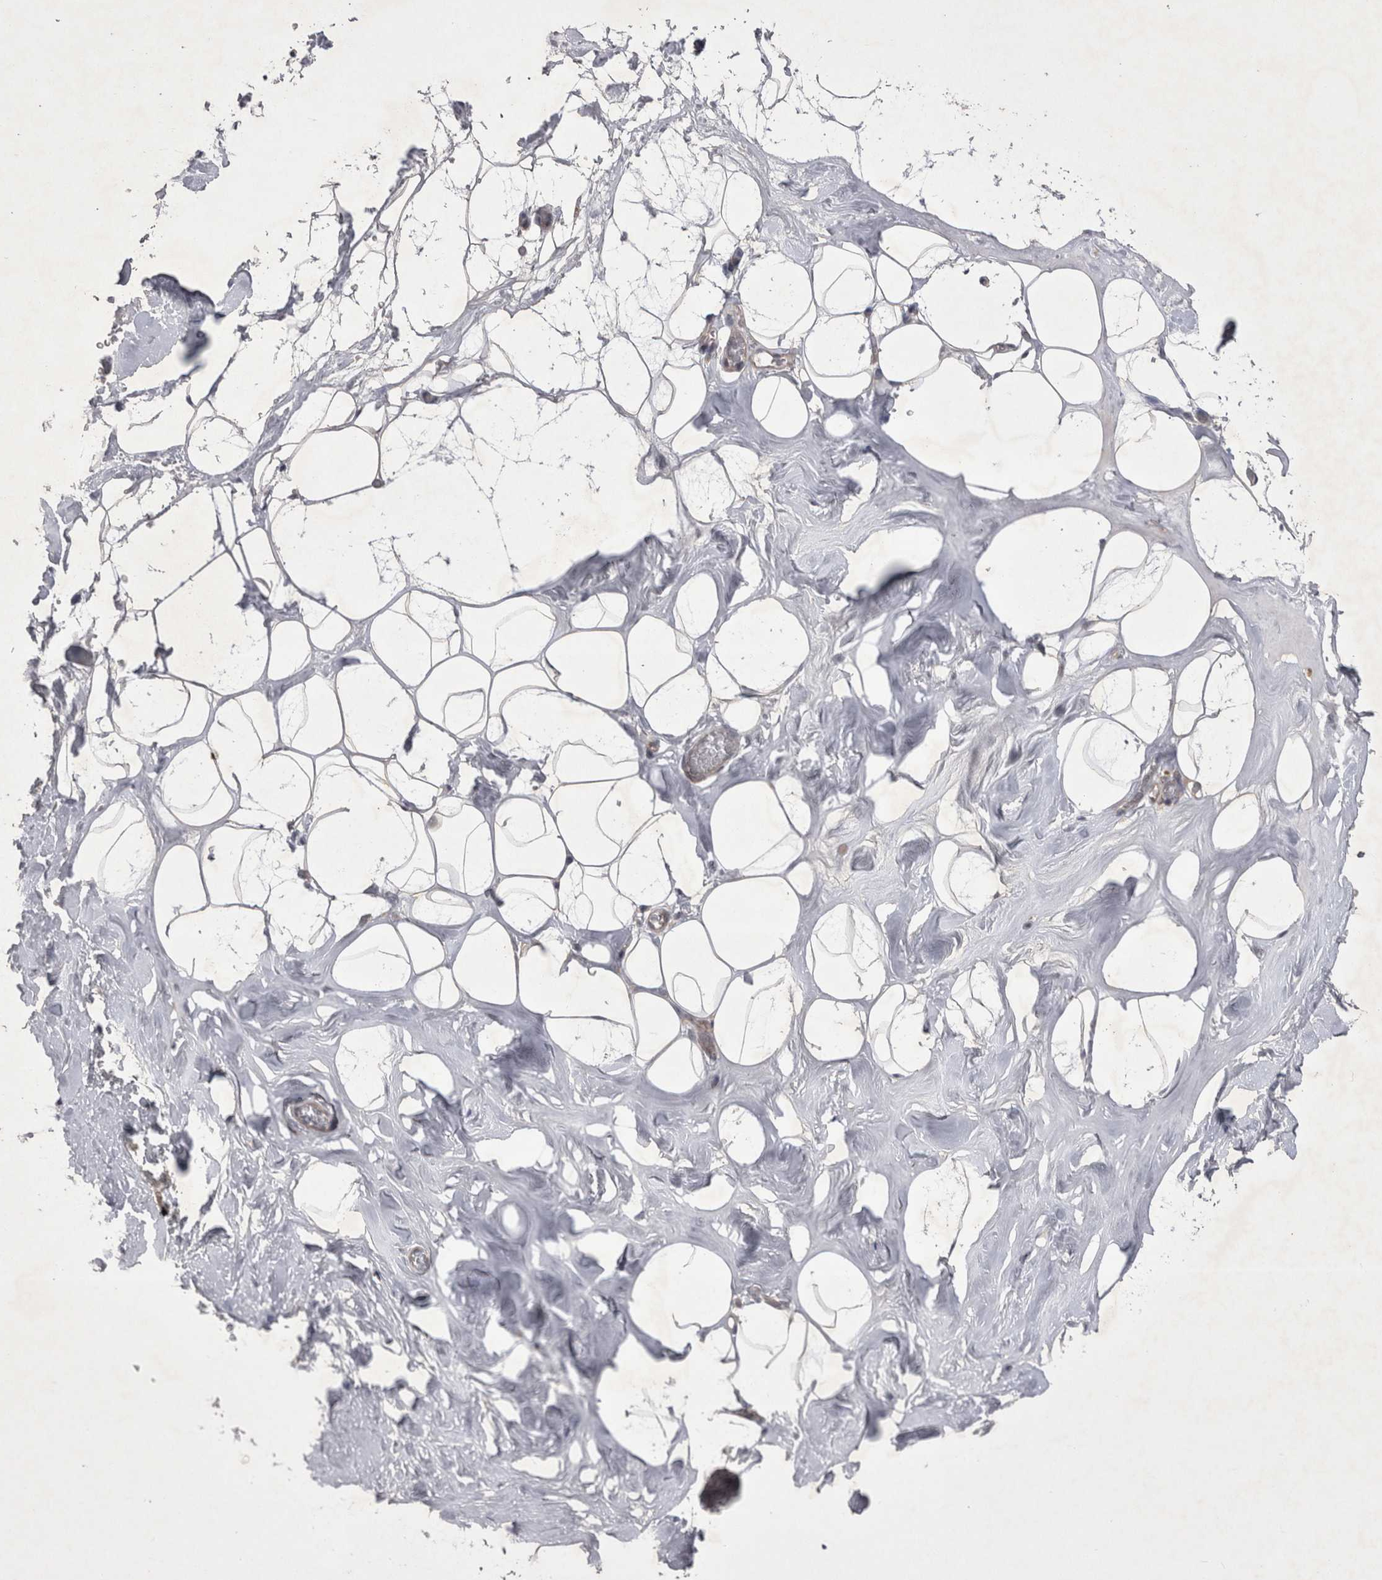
{"staining": {"intensity": "negative", "quantity": "none", "location": "none"}, "tissue": "adipose tissue", "cell_type": "Adipocytes", "image_type": "normal", "snomed": [{"axis": "morphology", "description": "Normal tissue, NOS"}, {"axis": "morphology", "description": "Fibrosis, NOS"}, {"axis": "topography", "description": "Breast"}, {"axis": "topography", "description": "Adipose tissue"}], "caption": "The photomicrograph shows no significant staining in adipocytes of adipose tissue. The staining was performed using DAB to visualize the protein expression in brown, while the nuclei were stained in blue with hematoxylin (Magnification: 20x).", "gene": "CTBS", "patient": {"sex": "female", "age": 39}}